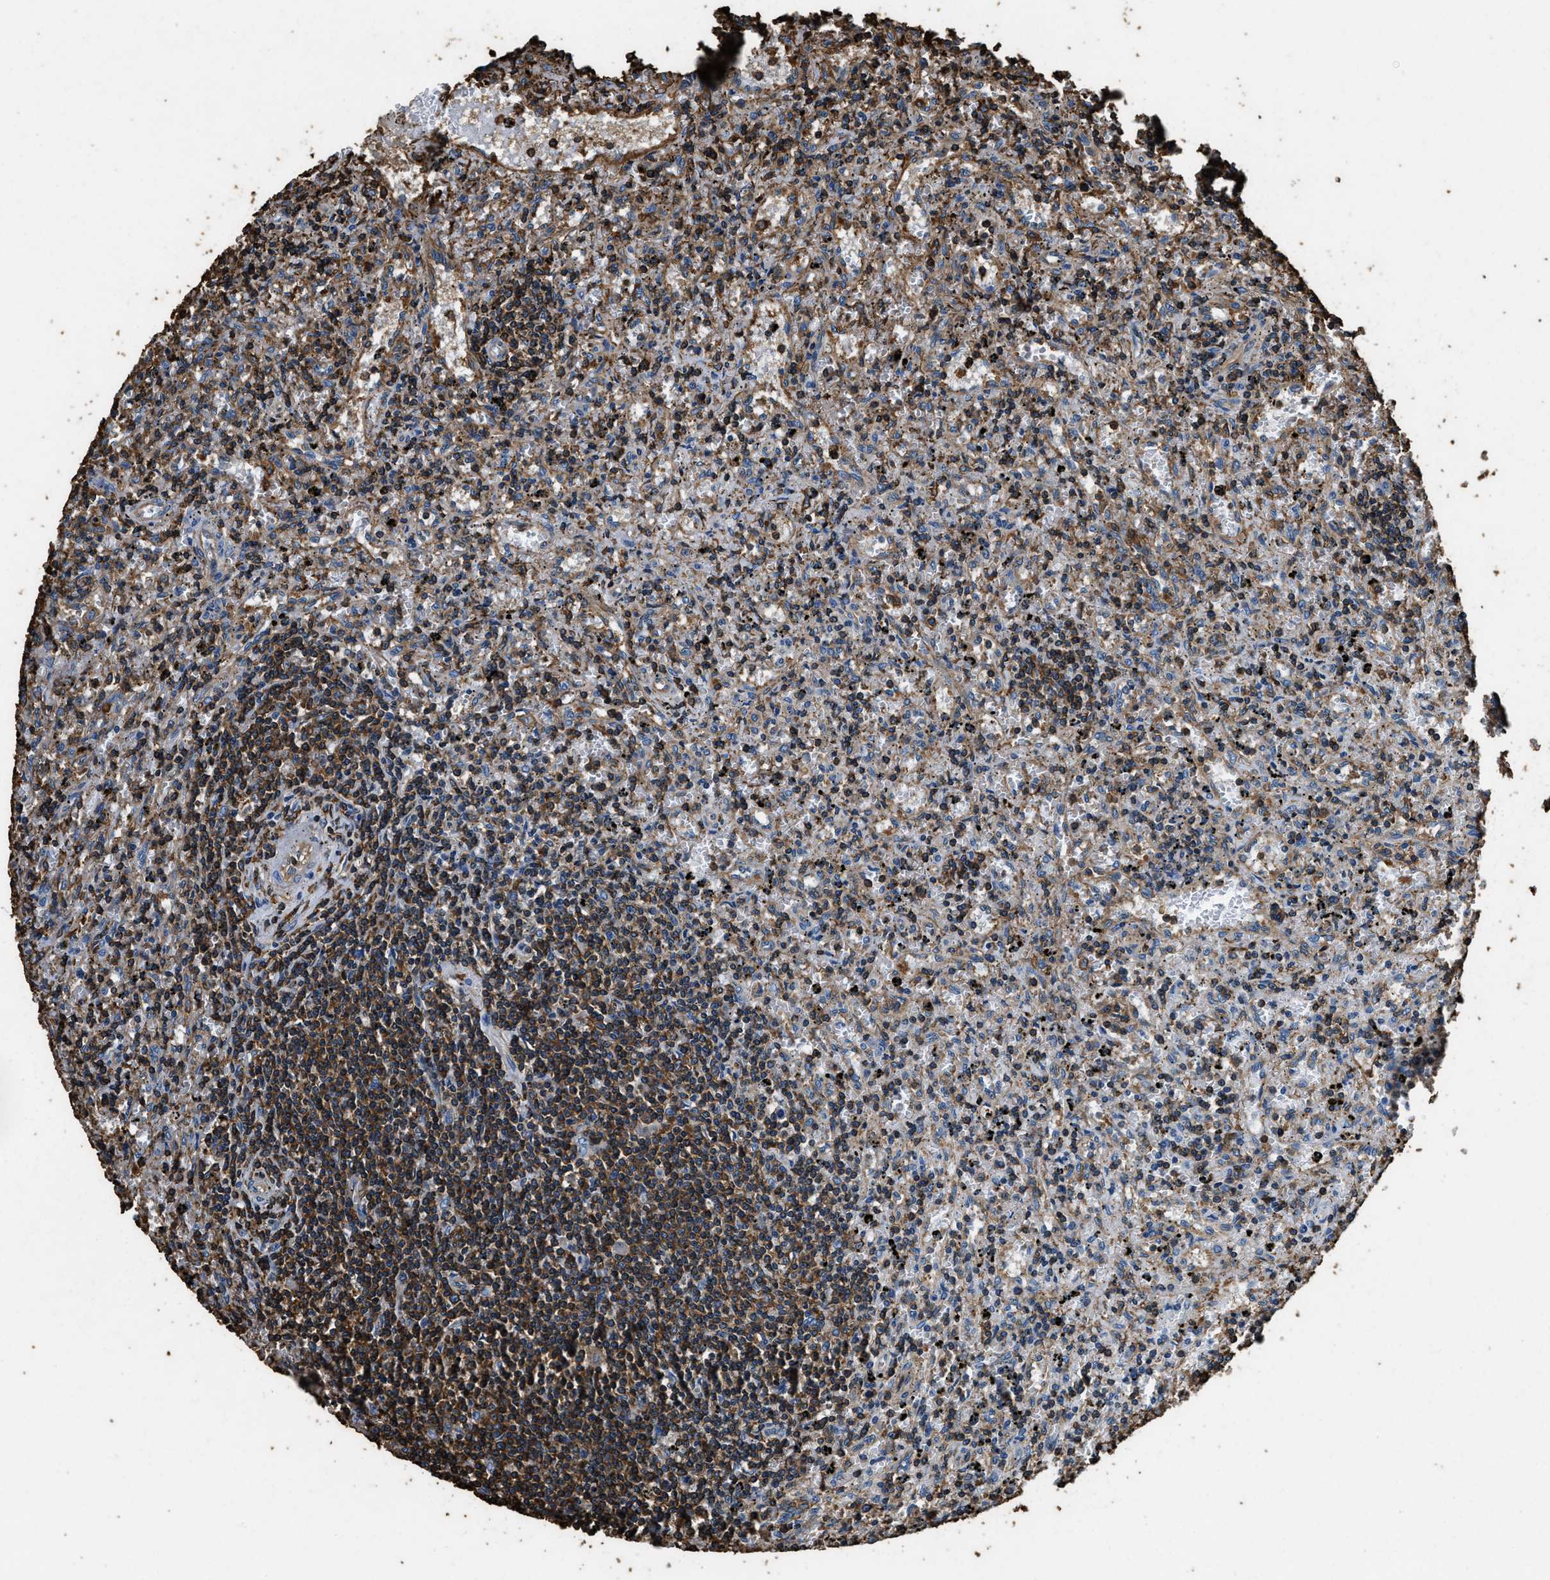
{"staining": {"intensity": "strong", "quantity": "25%-75%", "location": "cytoplasmic/membranous"}, "tissue": "lymphoma", "cell_type": "Tumor cells", "image_type": "cancer", "snomed": [{"axis": "morphology", "description": "Malignant lymphoma, non-Hodgkin's type, Low grade"}, {"axis": "topography", "description": "Spleen"}], "caption": "Malignant lymphoma, non-Hodgkin's type (low-grade) tissue exhibits strong cytoplasmic/membranous positivity in about 25%-75% of tumor cells, visualized by immunohistochemistry.", "gene": "ACCS", "patient": {"sex": "male", "age": 76}}